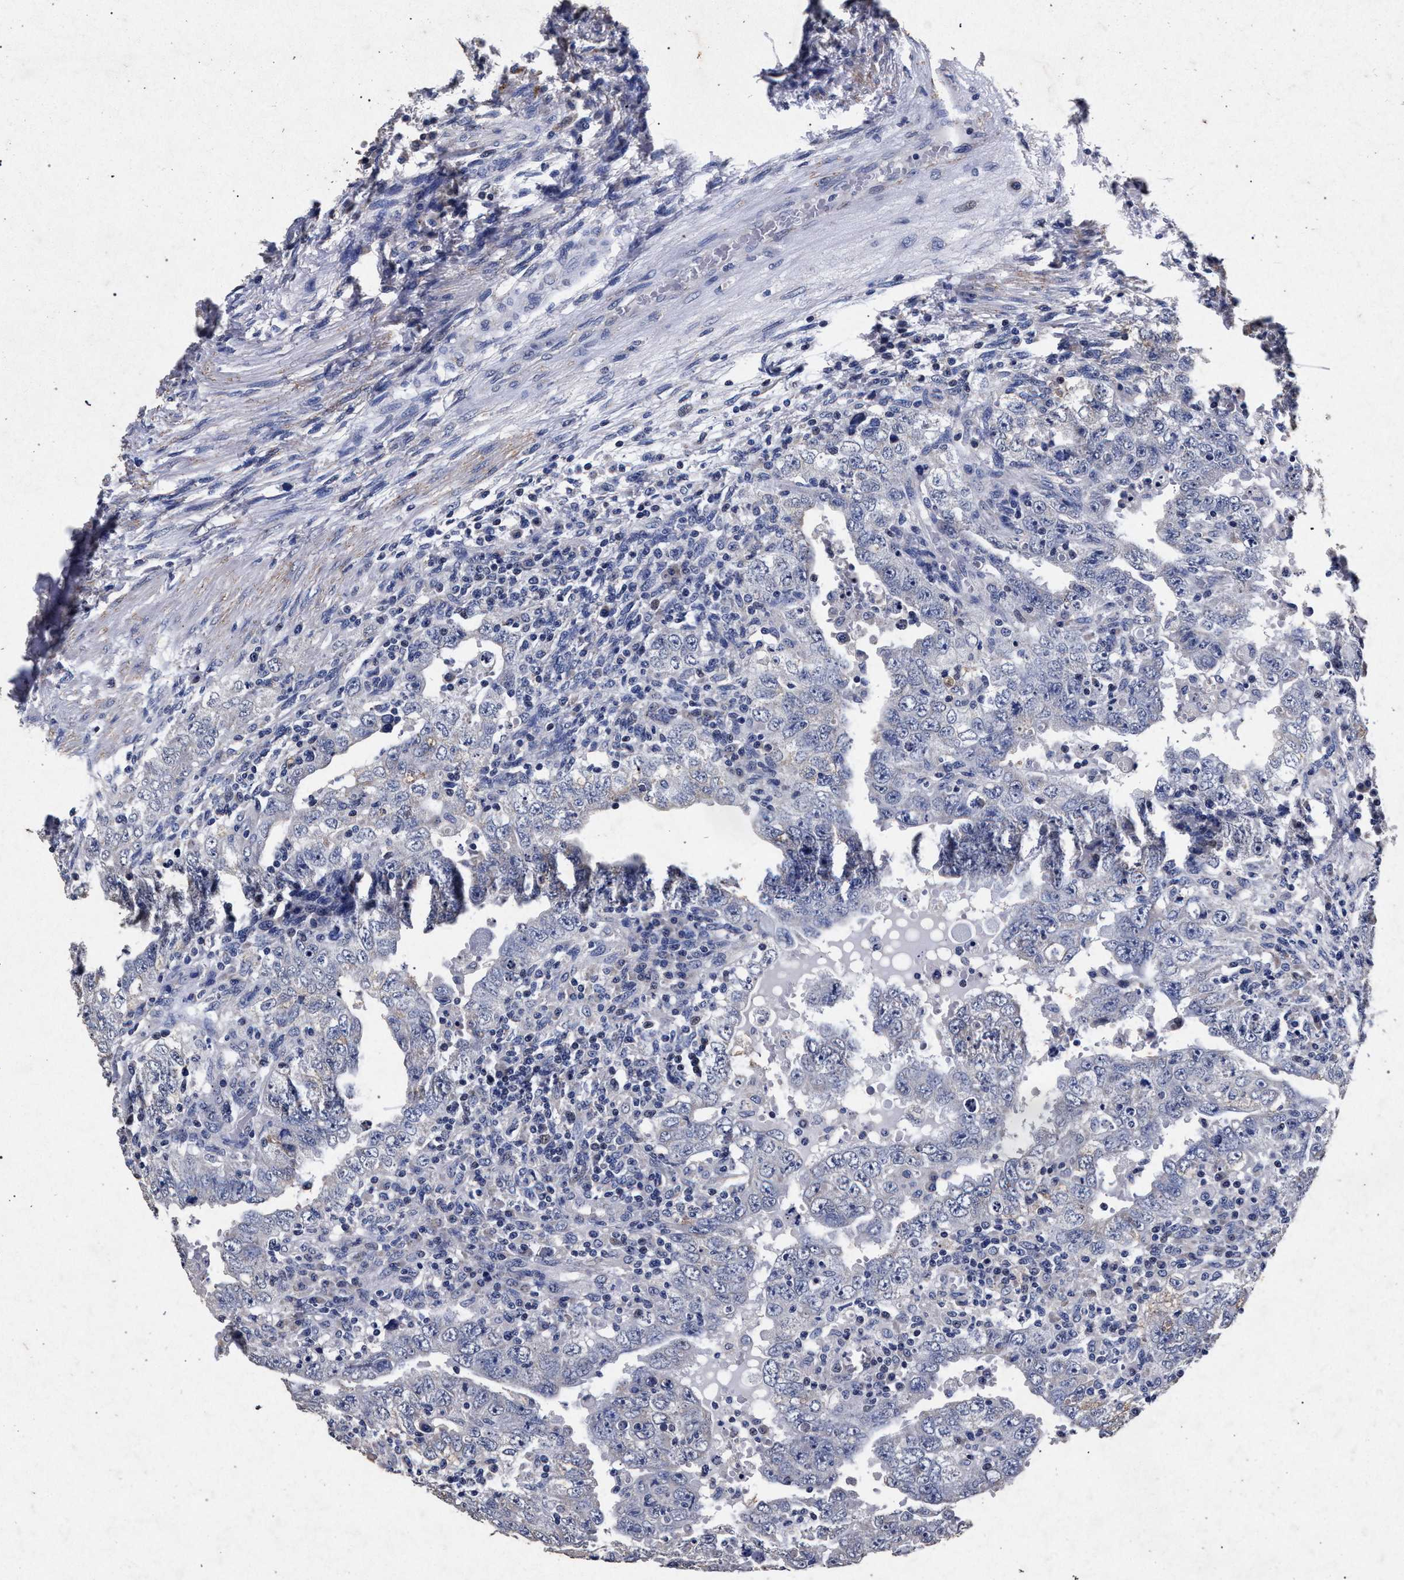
{"staining": {"intensity": "negative", "quantity": "none", "location": "none"}, "tissue": "testis cancer", "cell_type": "Tumor cells", "image_type": "cancer", "snomed": [{"axis": "morphology", "description": "Carcinoma, Embryonal, NOS"}, {"axis": "topography", "description": "Testis"}], "caption": "Protein analysis of embryonal carcinoma (testis) demonstrates no significant positivity in tumor cells.", "gene": "ATP1A2", "patient": {"sex": "male", "age": 26}}